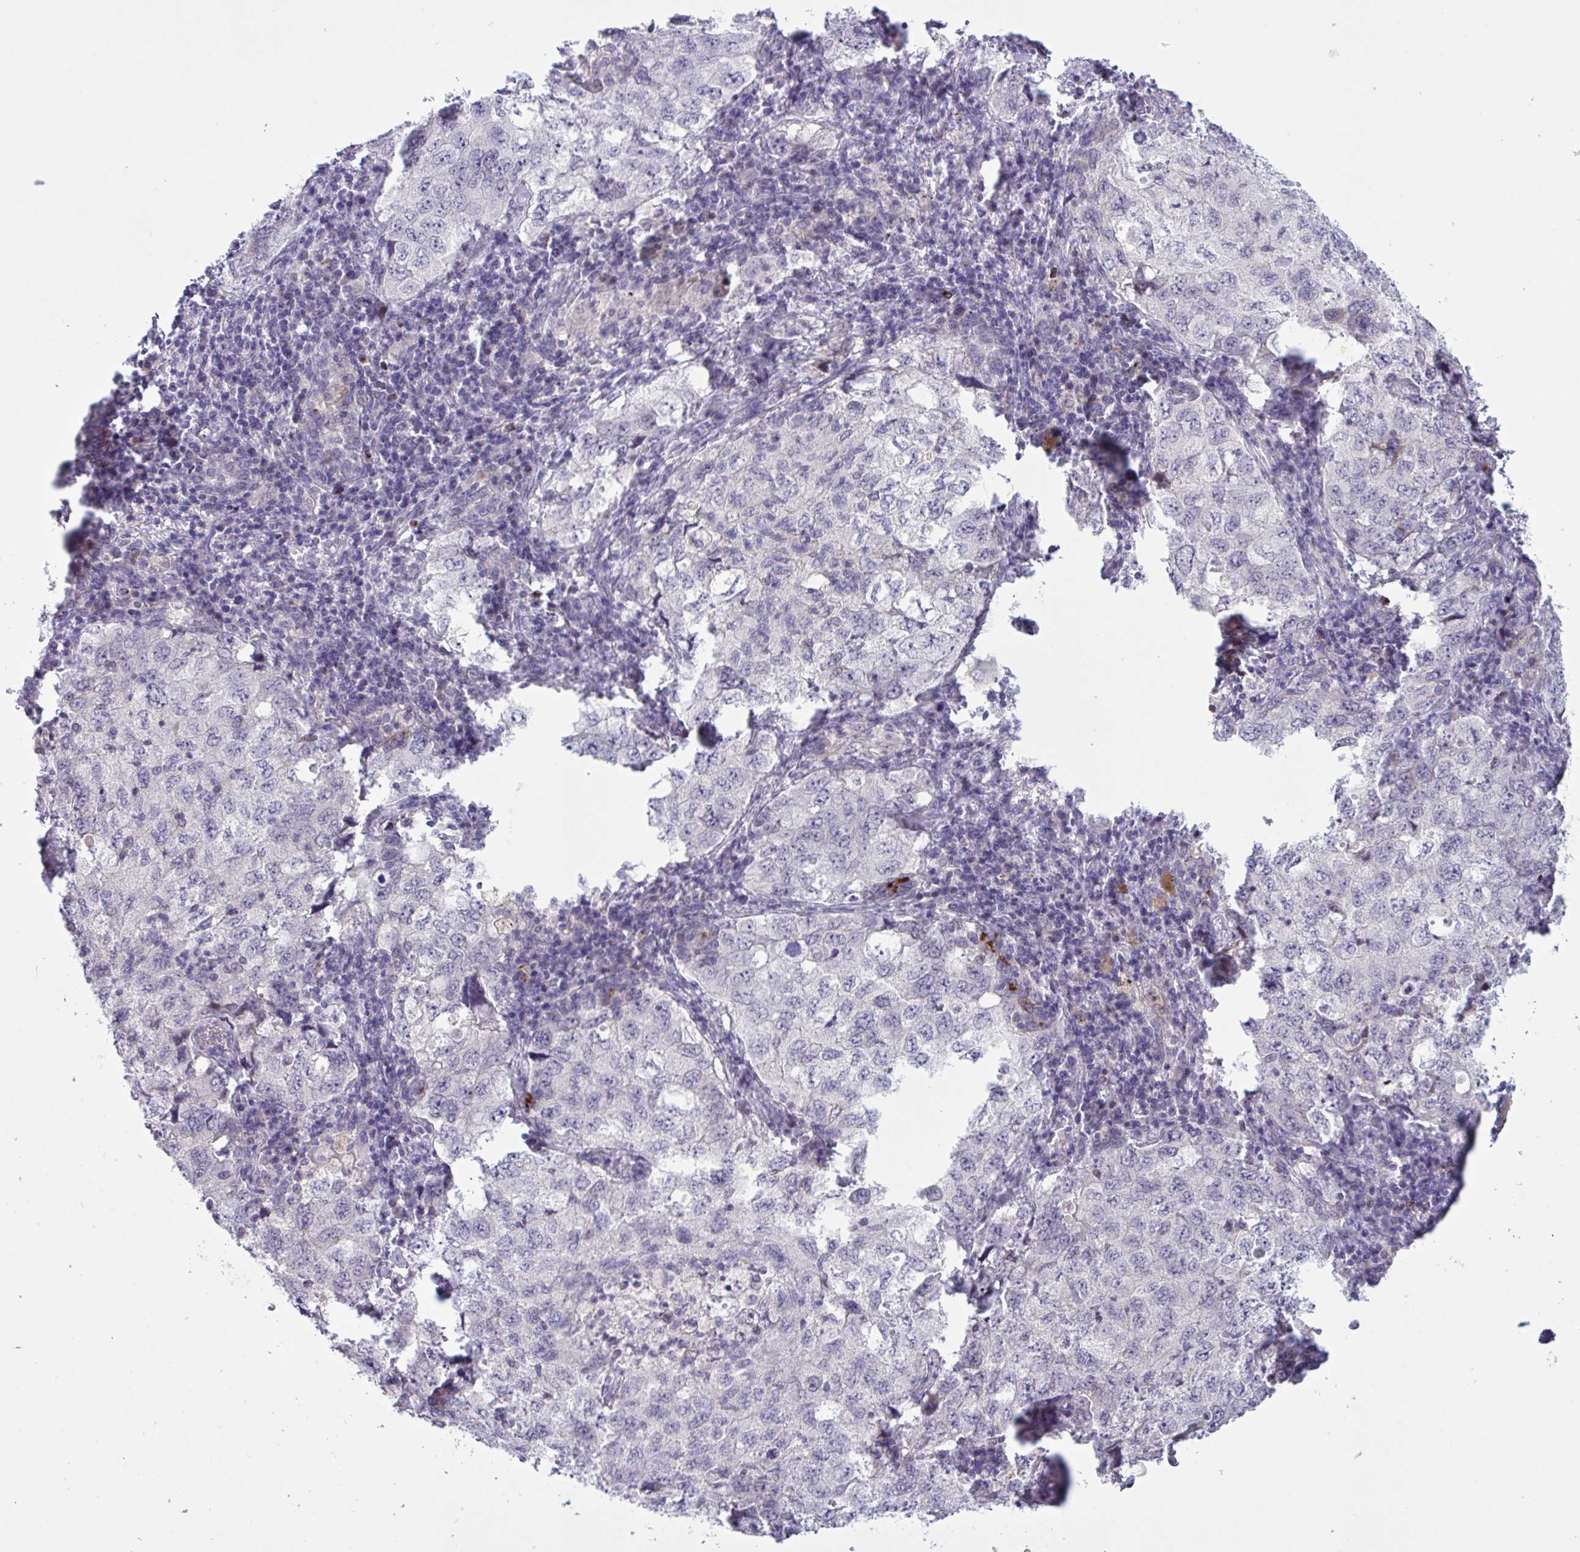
{"staining": {"intensity": "negative", "quantity": "none", "location": "none"}, "tissue": "lung cancer", "cell_type": "Tumor cells", "image_type": "cancer", "snomed": [{"axis": "morphology", "description": "Adenocarcinoma, NOS"}, {"axis": "topography", "description": "Lung"}], "caption": "Immunohistochemistry (IHC) image of adenocarcinoma (lung) stained for a protein (brown), which shows no staining in tumor cells.", "gene": "RFPL4B", "patient": {"sex": "female", "age": 57}}